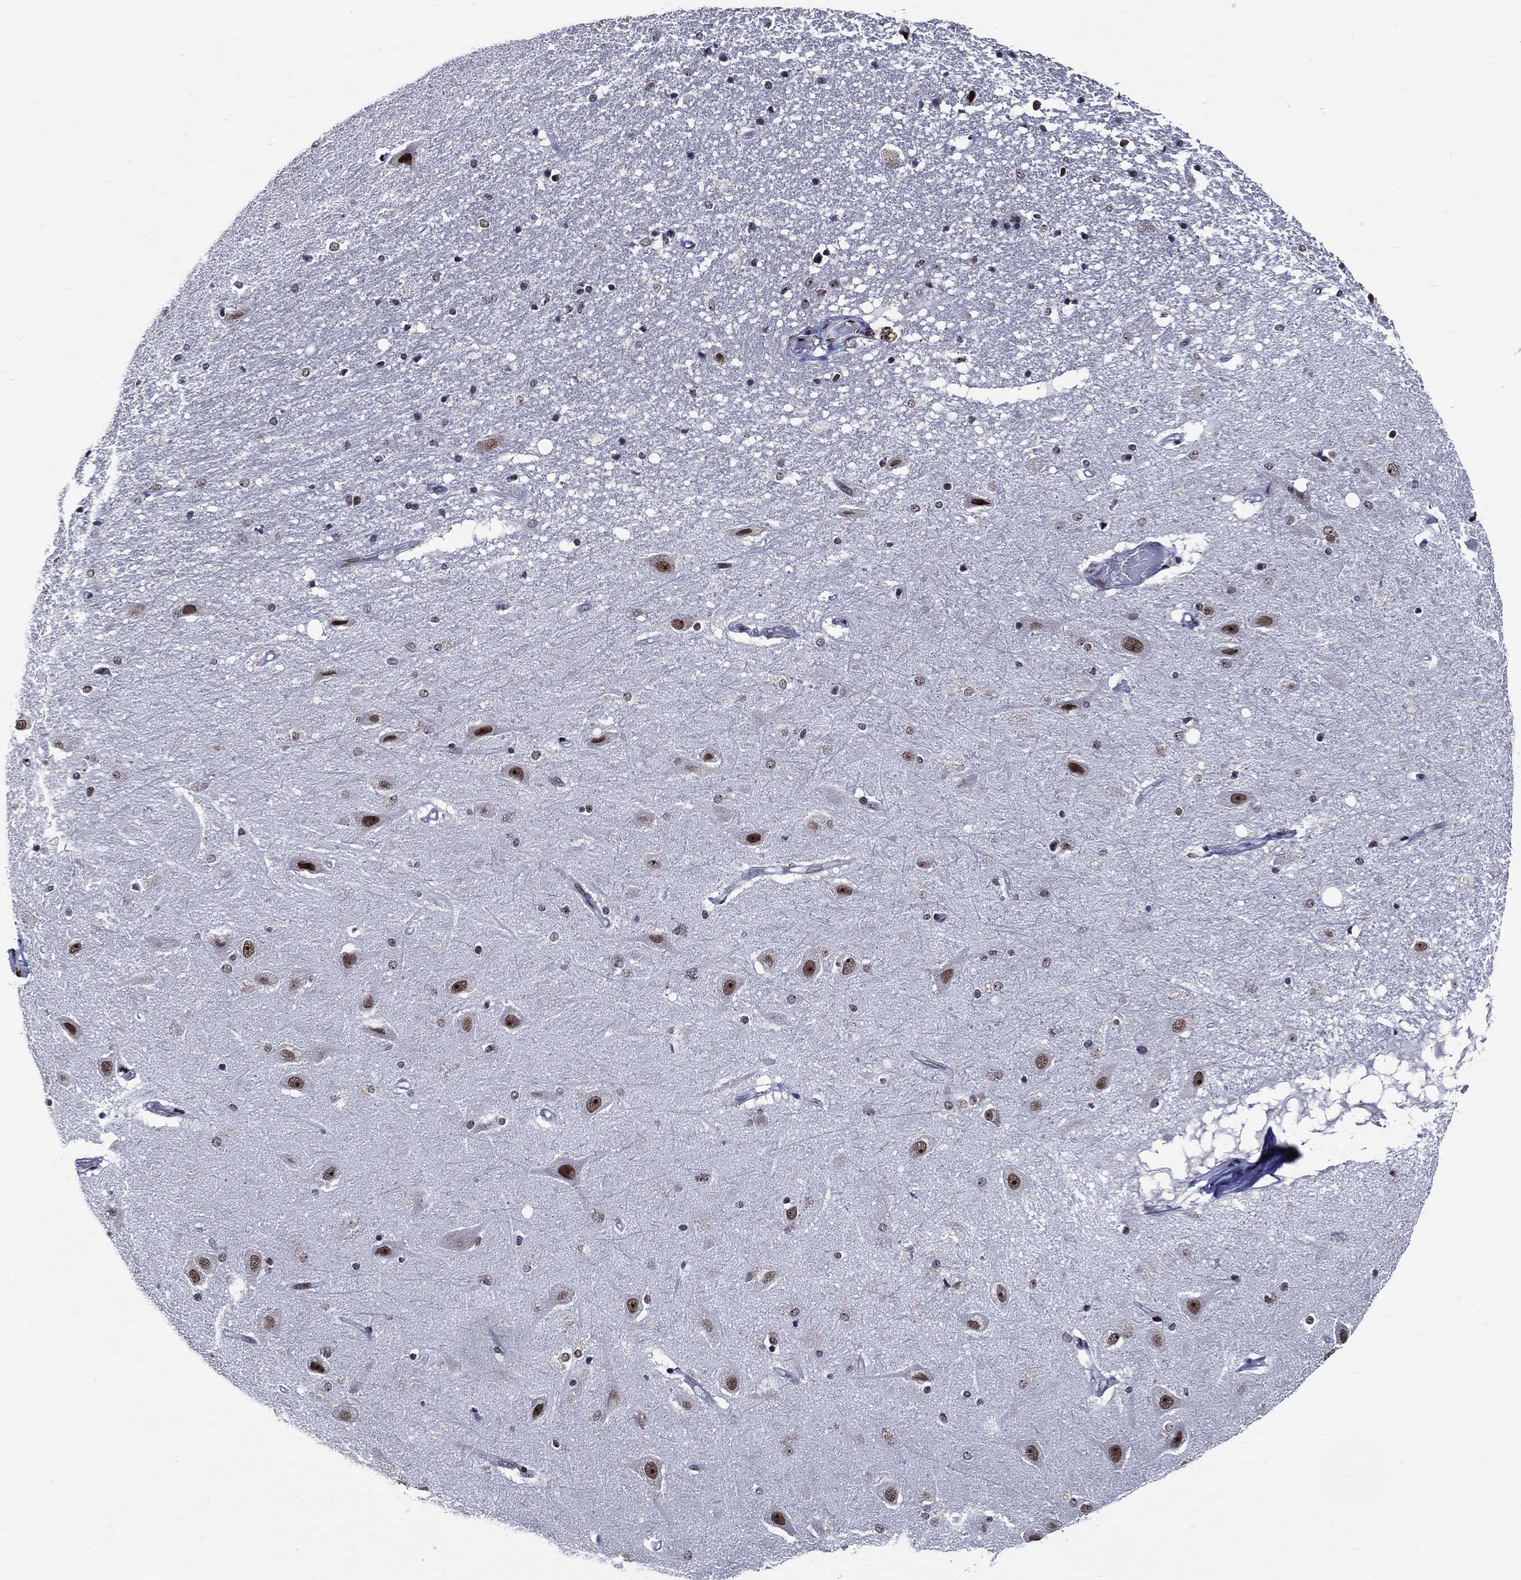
{"staining": {"intensity": "strong", "quantity": "<25%", "location": "nuclear"}, "tissue": "hippocampus", "cell_type": "Glial cells", "image_type": "normal", "snomed": [{"axis": "morphology", "description": "Normal tissue, NOS"}, {"axis": "topography", "description": "Hippocampus"}], "caption": "High-power microscopy captured an immunohistochemistry (IHC) micrograph of unremarkable hippocampus, revealing strong nuclear positivity in approximately <25% of glial cells. The staining is performed using DAB (3,3'-diaminobenzidine) brown chromogen to label protein expression. The nuclei are counter-stained blue using hematoxylin.", "gene": "ZFP91", "patient": {"sex": "male", "age": 49}}